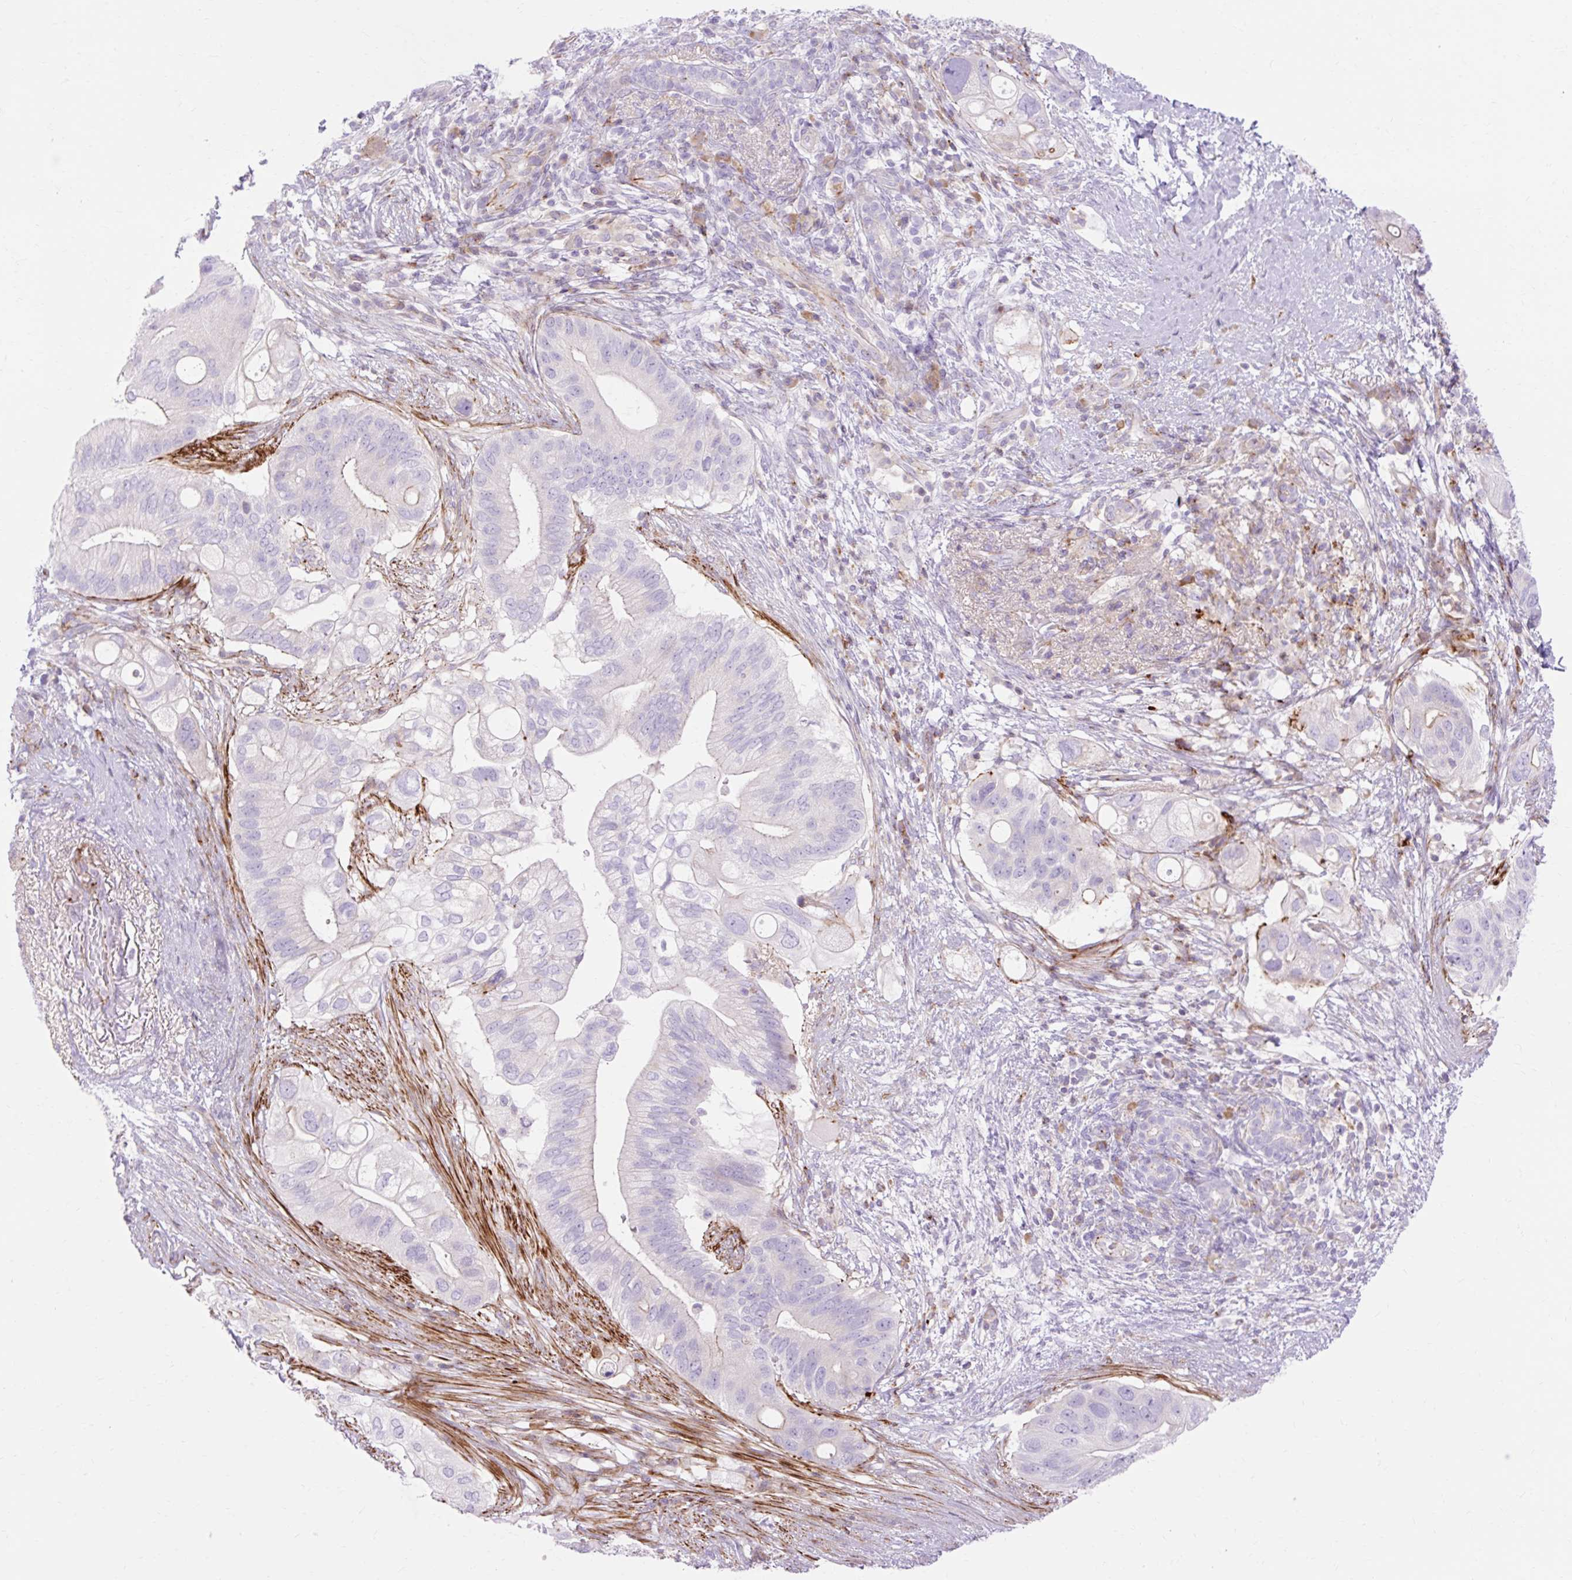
{"staining": {"intensity": "negative", "quantity": "none", "location": "none"}, "tissue": "pancreatic cancer", "cell_type": "Tumor cells", "image_type": "cancer", "snomed": [{"axis": "morphology", "description": "Adenocarcinoma, NOS"}, {"axis": "topography", "description": "Pancreas"}], "caption": "High power microscopy histopathology image of an immunohistochemistry histopathology image of adenocarcinoma (pancreatic), revealing no significant positivity in tumor cells.", "gene": "CORO7-PAM16", "patient": {"sex": "female", "age": 72}}